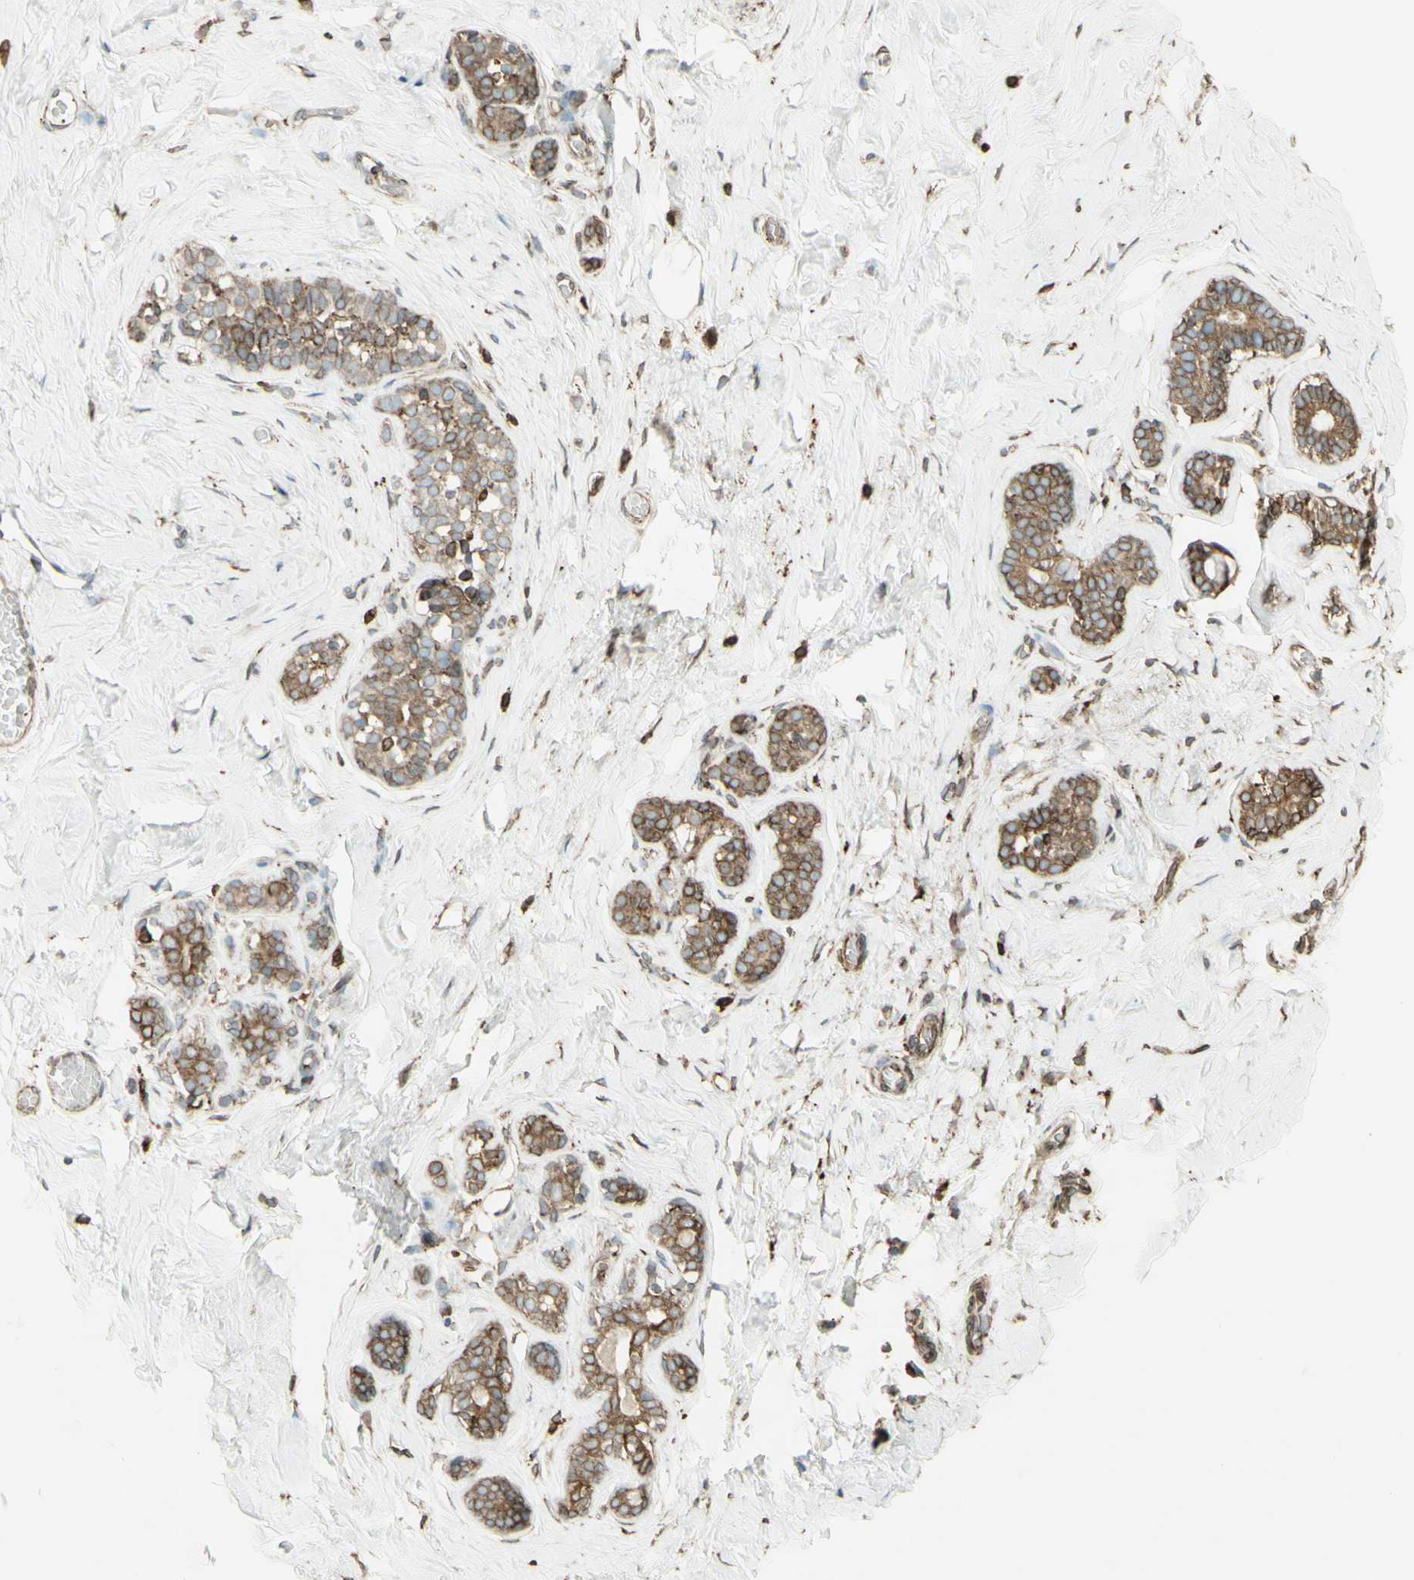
{"staining": {"intensity": "moderate", "quantity": "<25%", "location": "cytoplasmic/membranous"}, "tissue": "breast", "cell_type": "Adipocytes", "image_type": "normal", "snomed": [{"axis": "morphology", "description": "Normal tissue, NOS"}, {"axis": "topography", "description": "Breast"}], "caption": "Immunohistochemical staining of normal breast demonstrates low levels of moderate cytoplasmic/membranous expression in about <25% of adipocytes.", "gene": "CANX", "patient": {"sex": "female", "age": 75}}